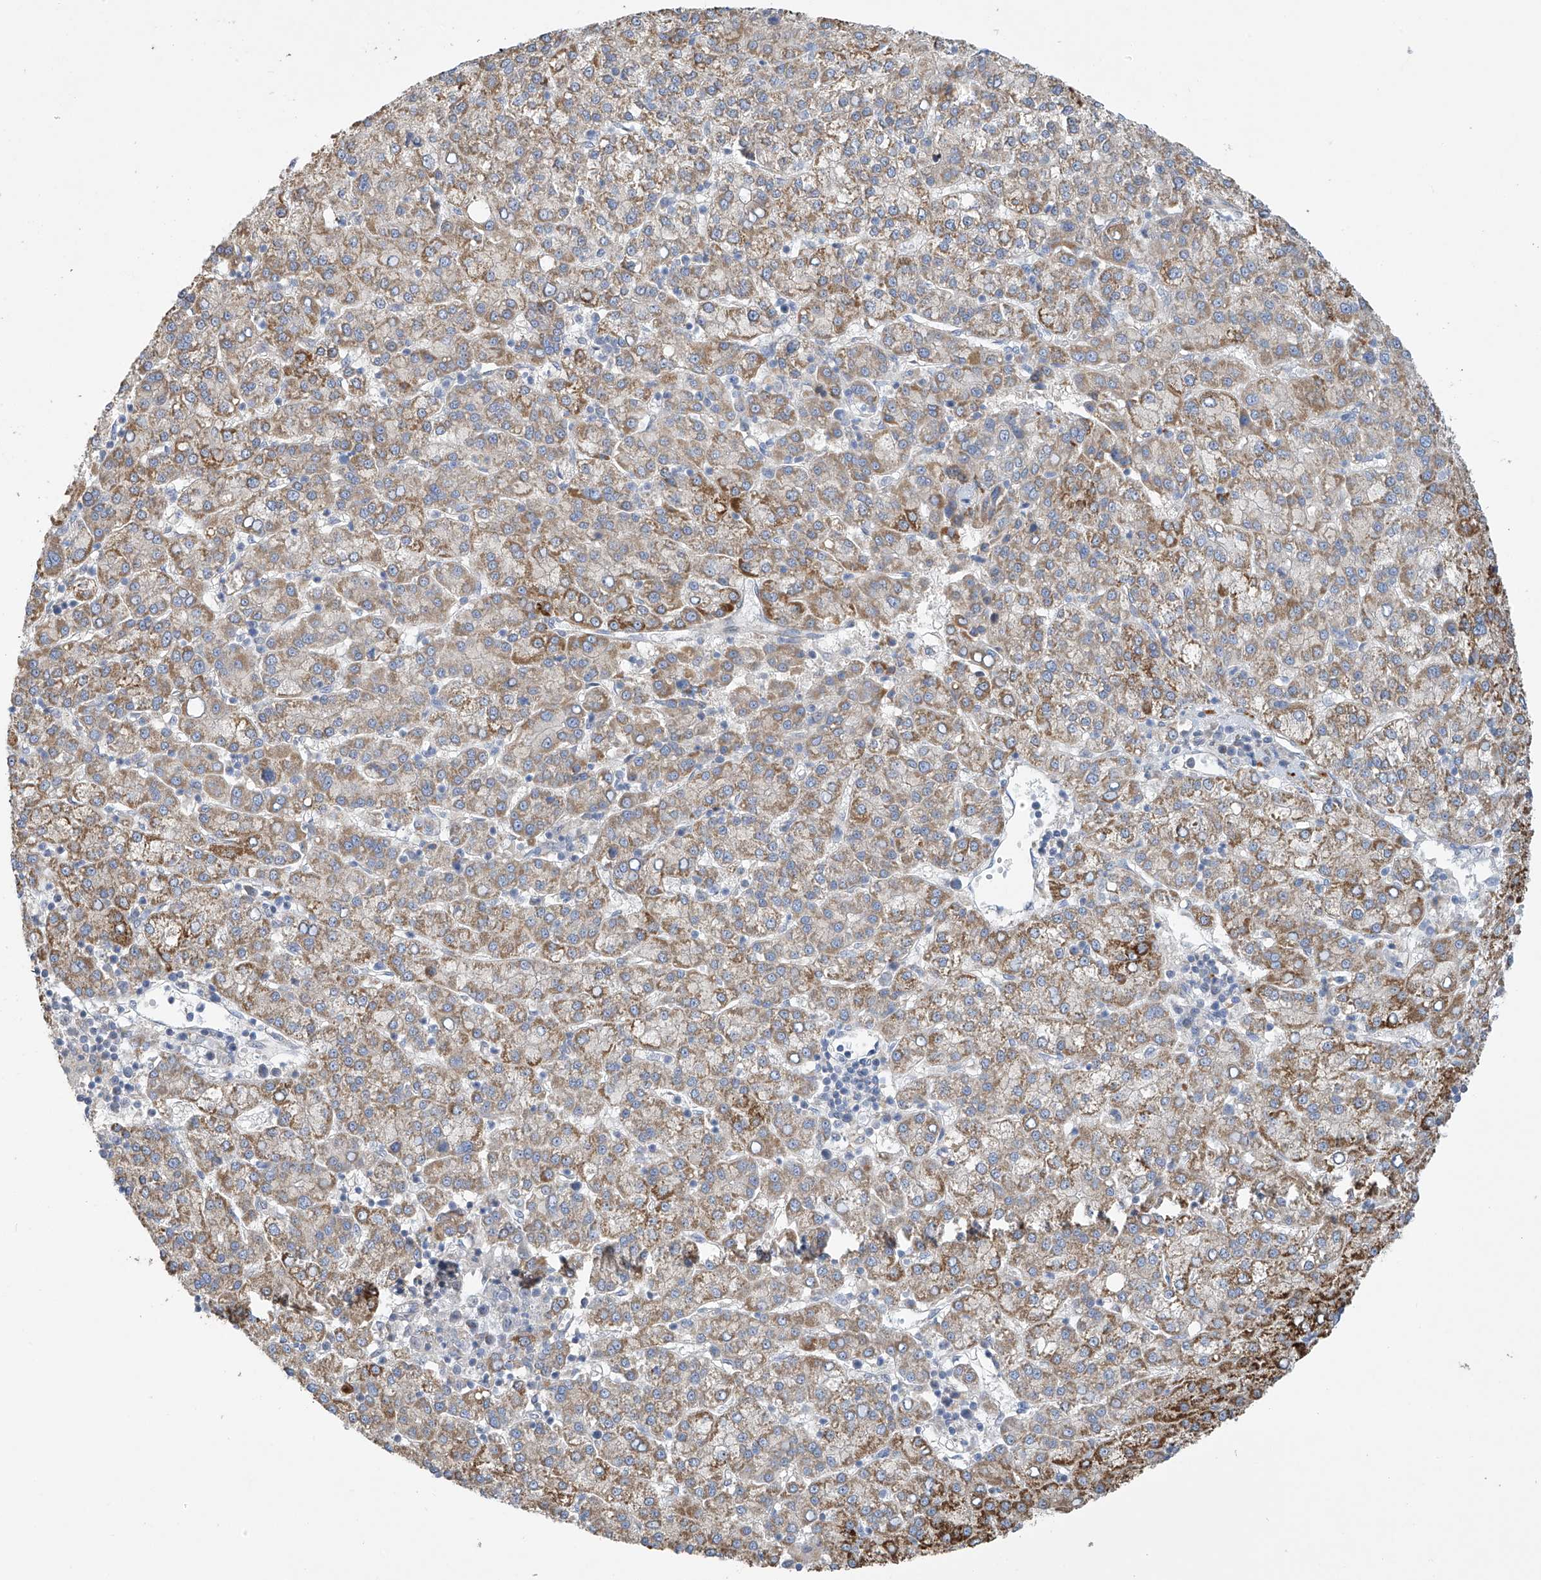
{"staining": {"intensity": "moderate", "quantity": "25%-75%", "location": "cytoplasmic/membranous"}, "tissue": "liver cancer", "cell_type": "Tumor cells", "image_type": "cancer", "snomed": [{"axis": "morphology", "description": "Carcinoma, Hepatocellular, NOS"}, {"axis": "topography", "description": "Liver"}], "caption": "A high-resolution photomicrograph shows immunohistochemistry (IHC) staining of hepatocellular carcinoma (liver), which reveals moderate cytoplasmic/membranous staining in approximately 25%-75% of tumor cells.", "gene": "ZNF641", "patient": {"sex": "female", "age": 58}}